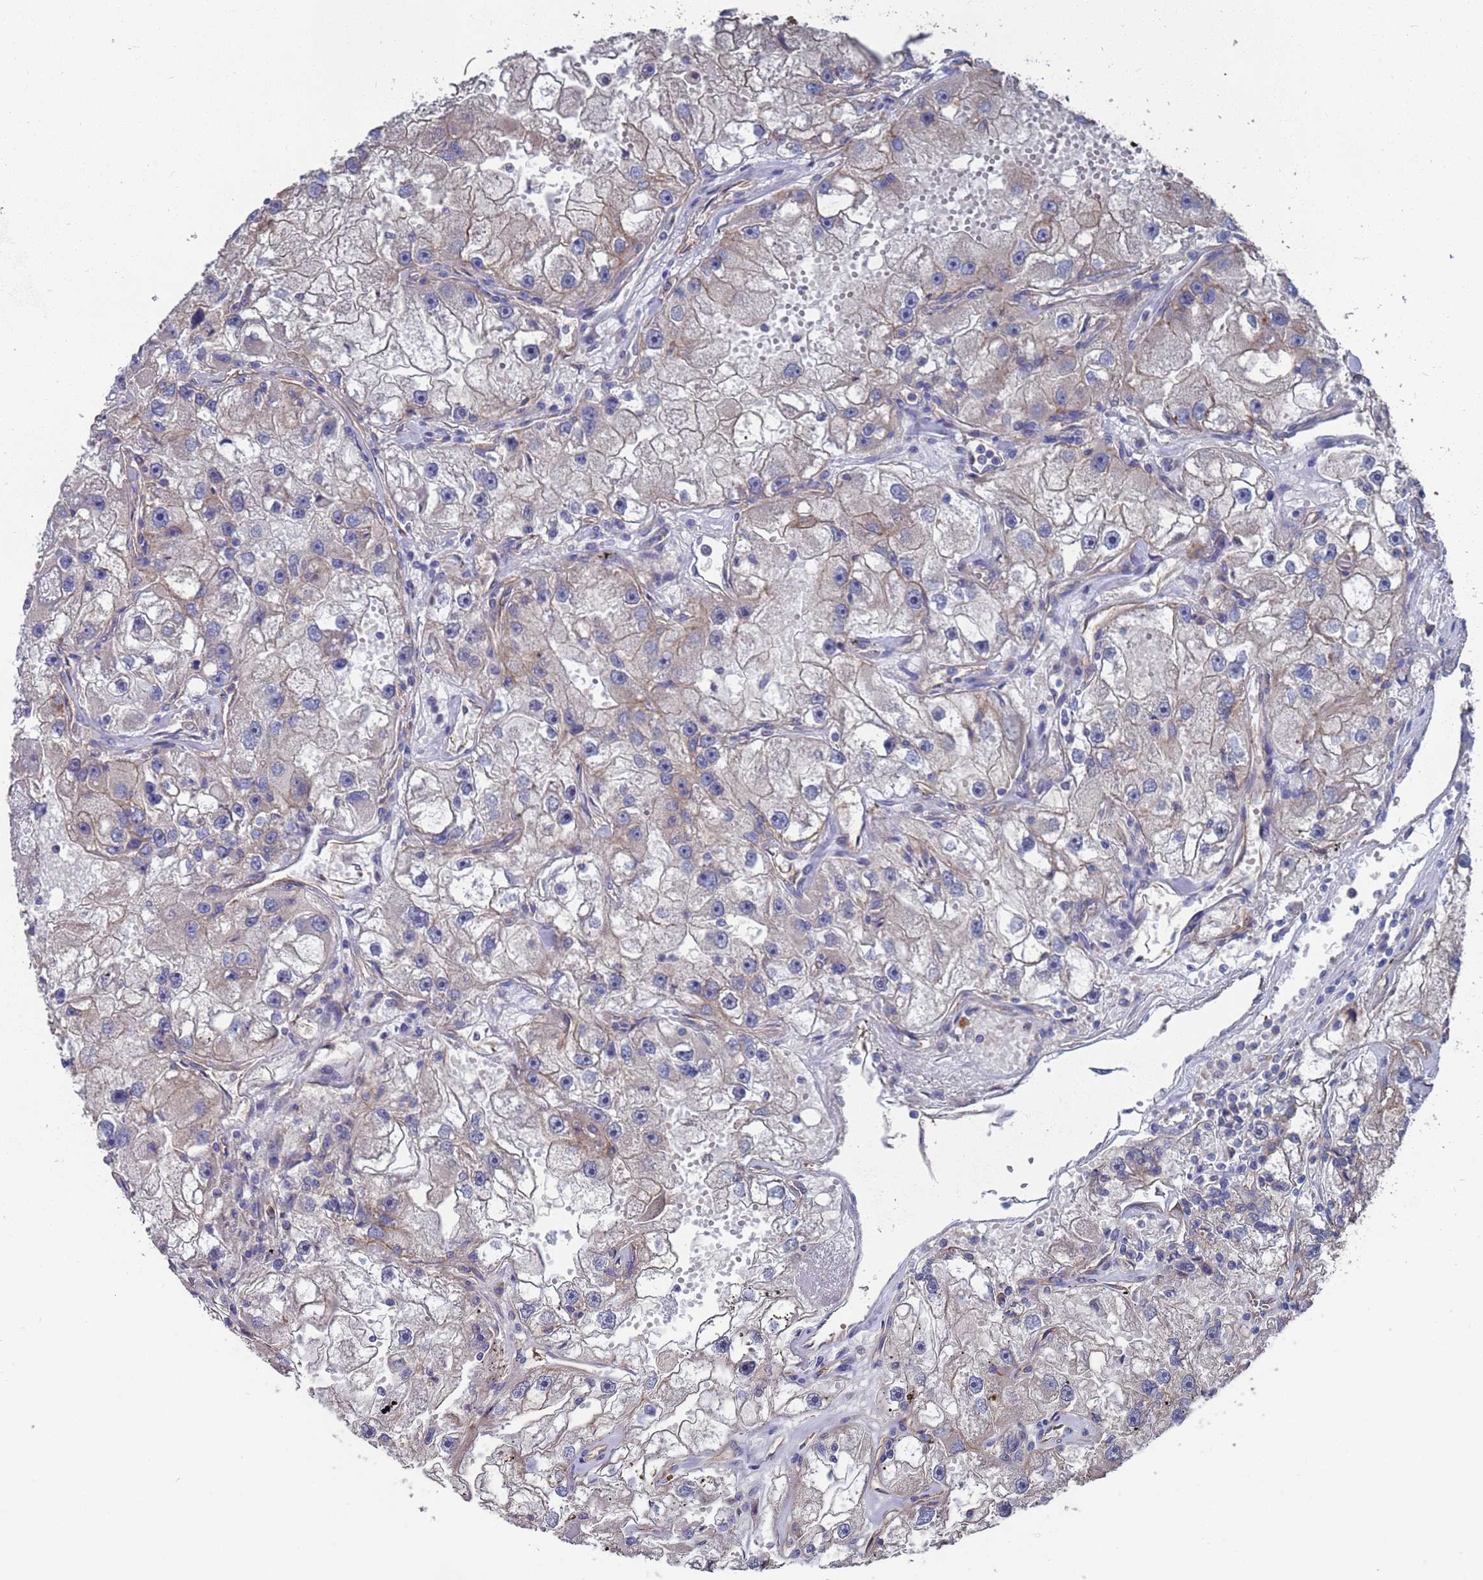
{"staining": {"intensity": "weak", "quantity": "<25%", "location": "cytoplasmic/membranous"}, "tissue": "renal cancer", "cell_type": "Tumor cells", "image_type": "cancer", "snomed": [{"axis": "morphology", "description": "Adenocarcinoma, NOS"}, {"axis": "topography", "description": "Kidney"}], "caption": "An image of adenocarcinoma (renal) stained for a protein shows no brown staining in tumor cells.", "gene": "NDUFAF6", "patient": {"sex": "male", "age": 63}}